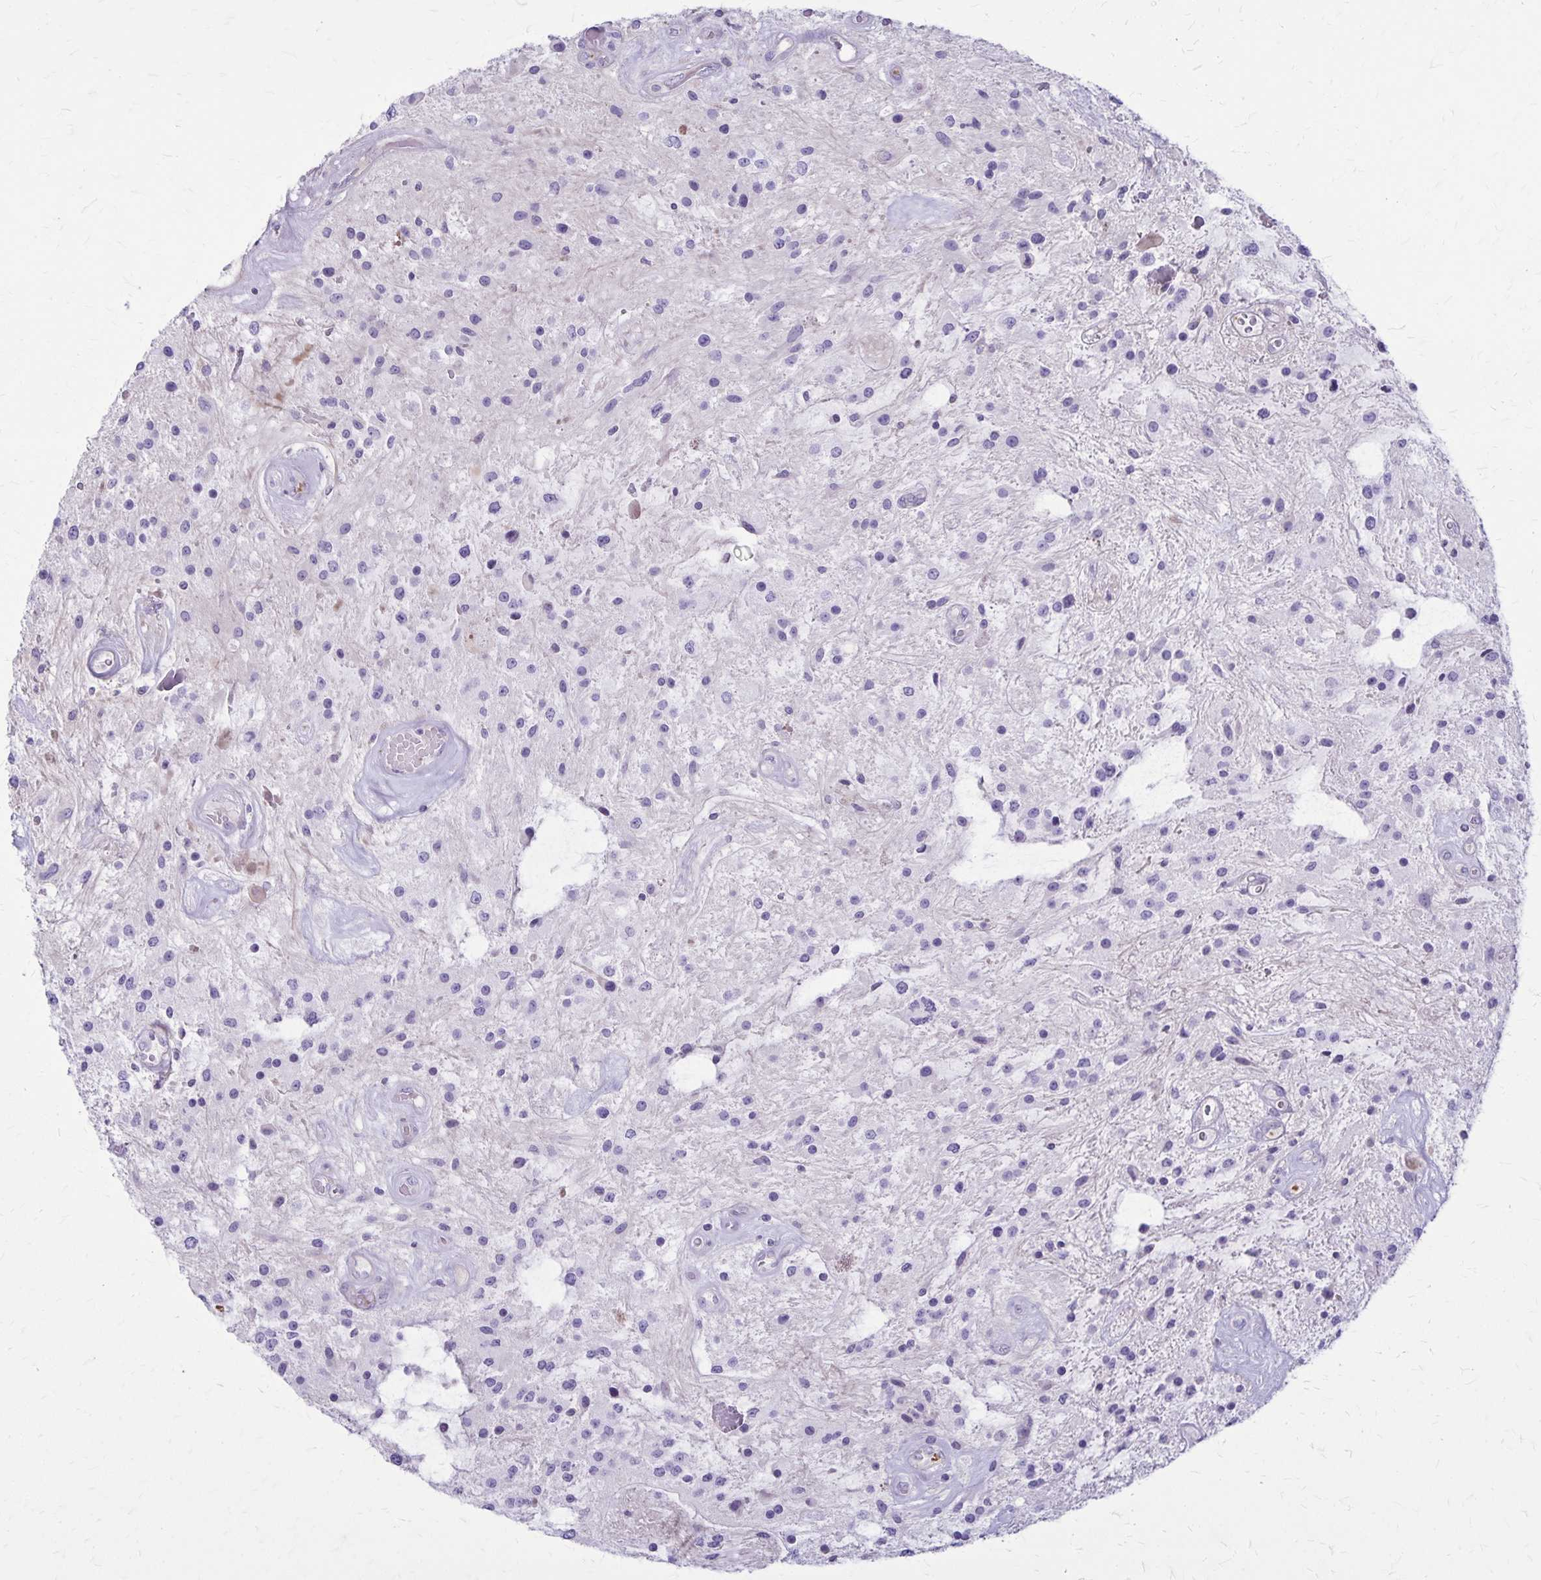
{"staining": {"intensity": "negative", "quantity": "none", "location": "none"}, "tissue": "glioma", "cell_type": "Tumor cells", "image_type": "cancer", "snomed": [{"axis": "morphology", "description": "Glioma, malignant, Low grade"}, {"axis": "topography", "description": "Cerebellum"}], "caption": "DAB (3,3'-diaminobenzidine) immunohistochemical staining of human malignant glioma (low-grade) exhibits no significant positivity in tumor cells.", "gene": "GP9", "patient": {"sex": "female", "age": 14}}